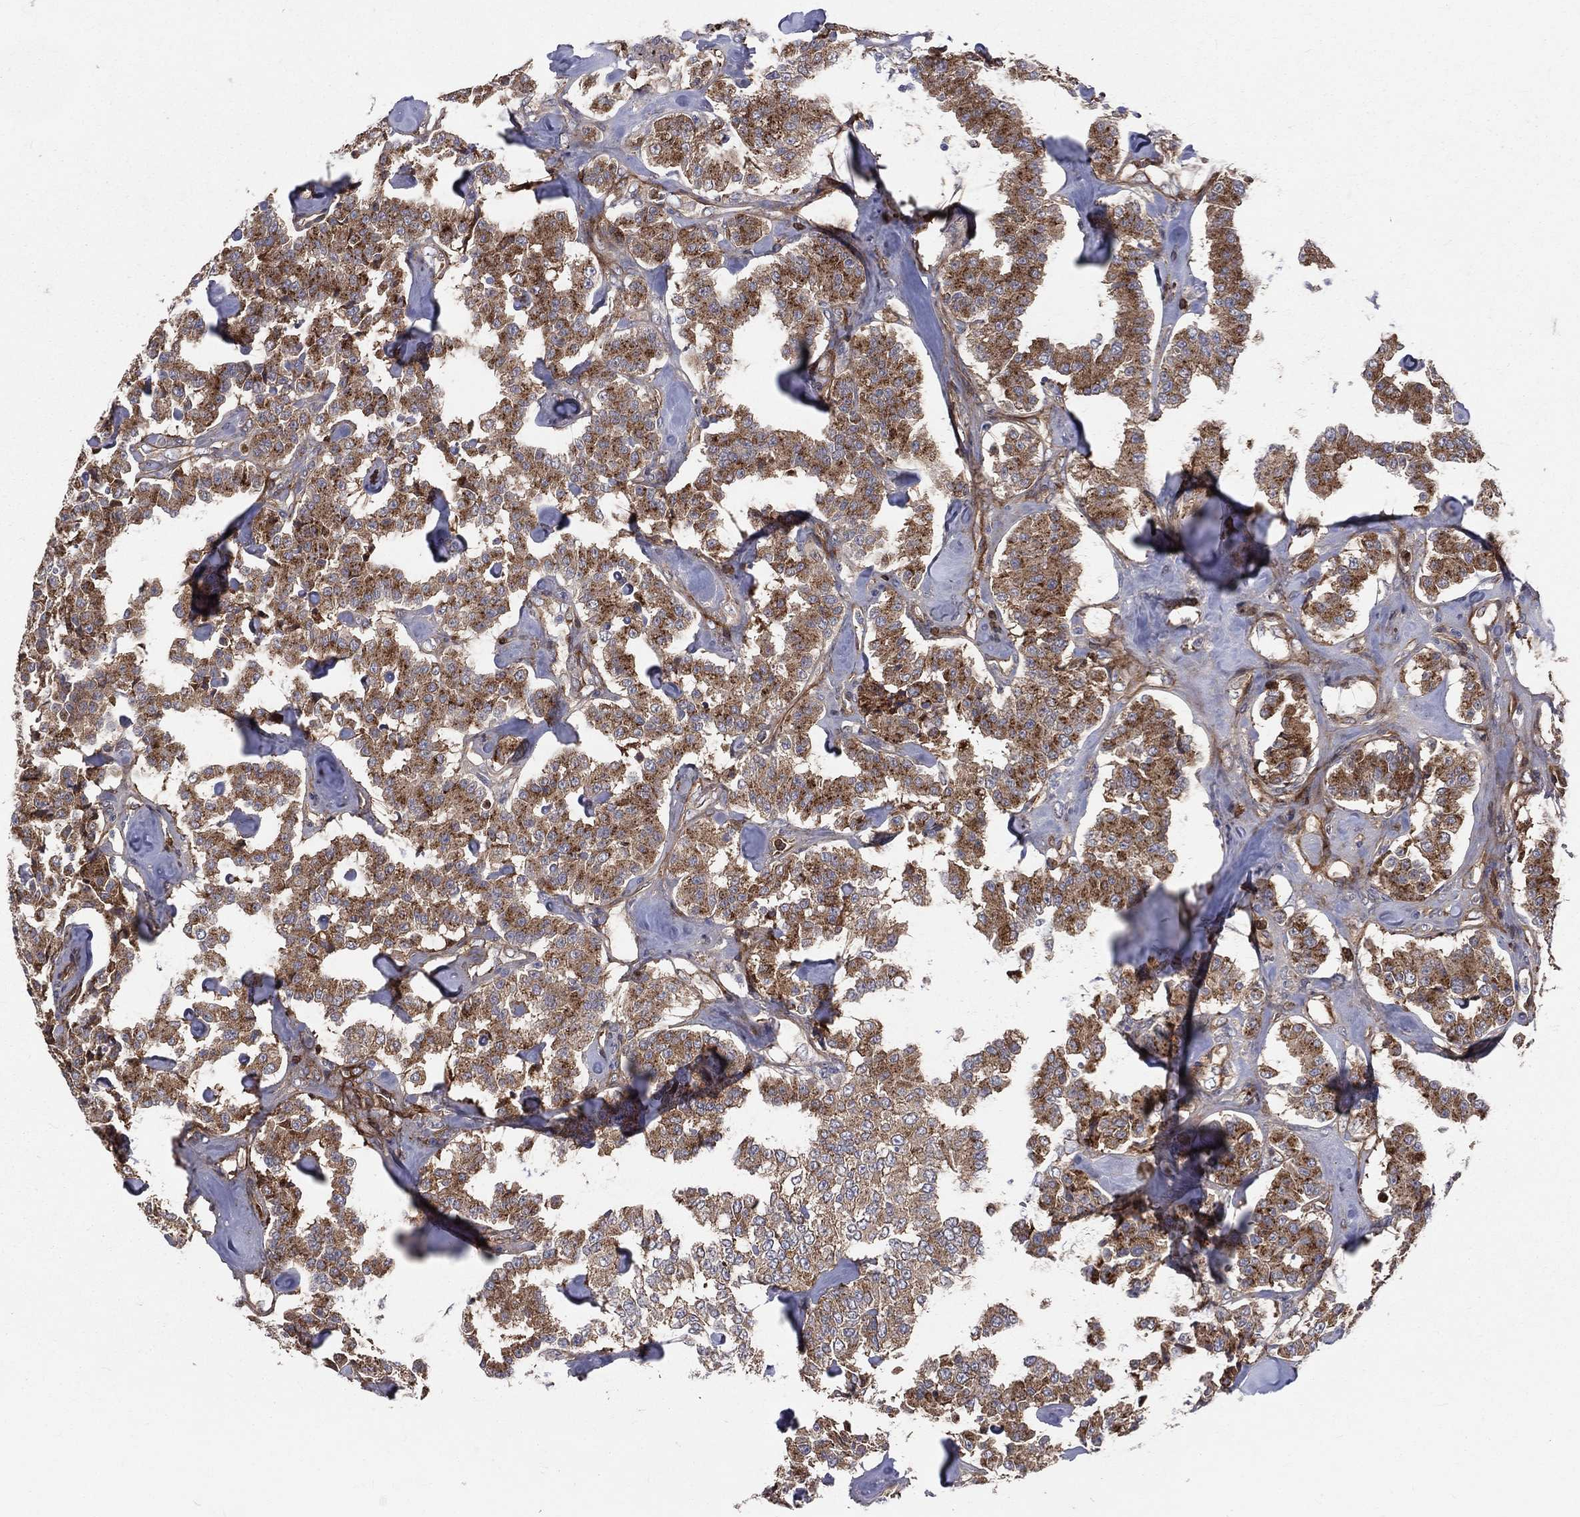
{"staining": {"intensity": "strong", "quantity": ">75%", "location": "cytoplasmic/membranous"}, "tissue": "carcinoid", "cell_type": "Tumor cells", "image_type": "cancer", "snomed": [{"axis": "morphology", "description": "Carcinoid, malignant, NOS"}, {"axis": "topography", "description": "Pancreas"}], "caption": "Protein expression analysis of carcinoid displays strong cytoplasmic/membranous staining in approximately >75% of tumor cells.", "gene": "ENTPD1", "patient": {"sex": "male", "age": 41}}